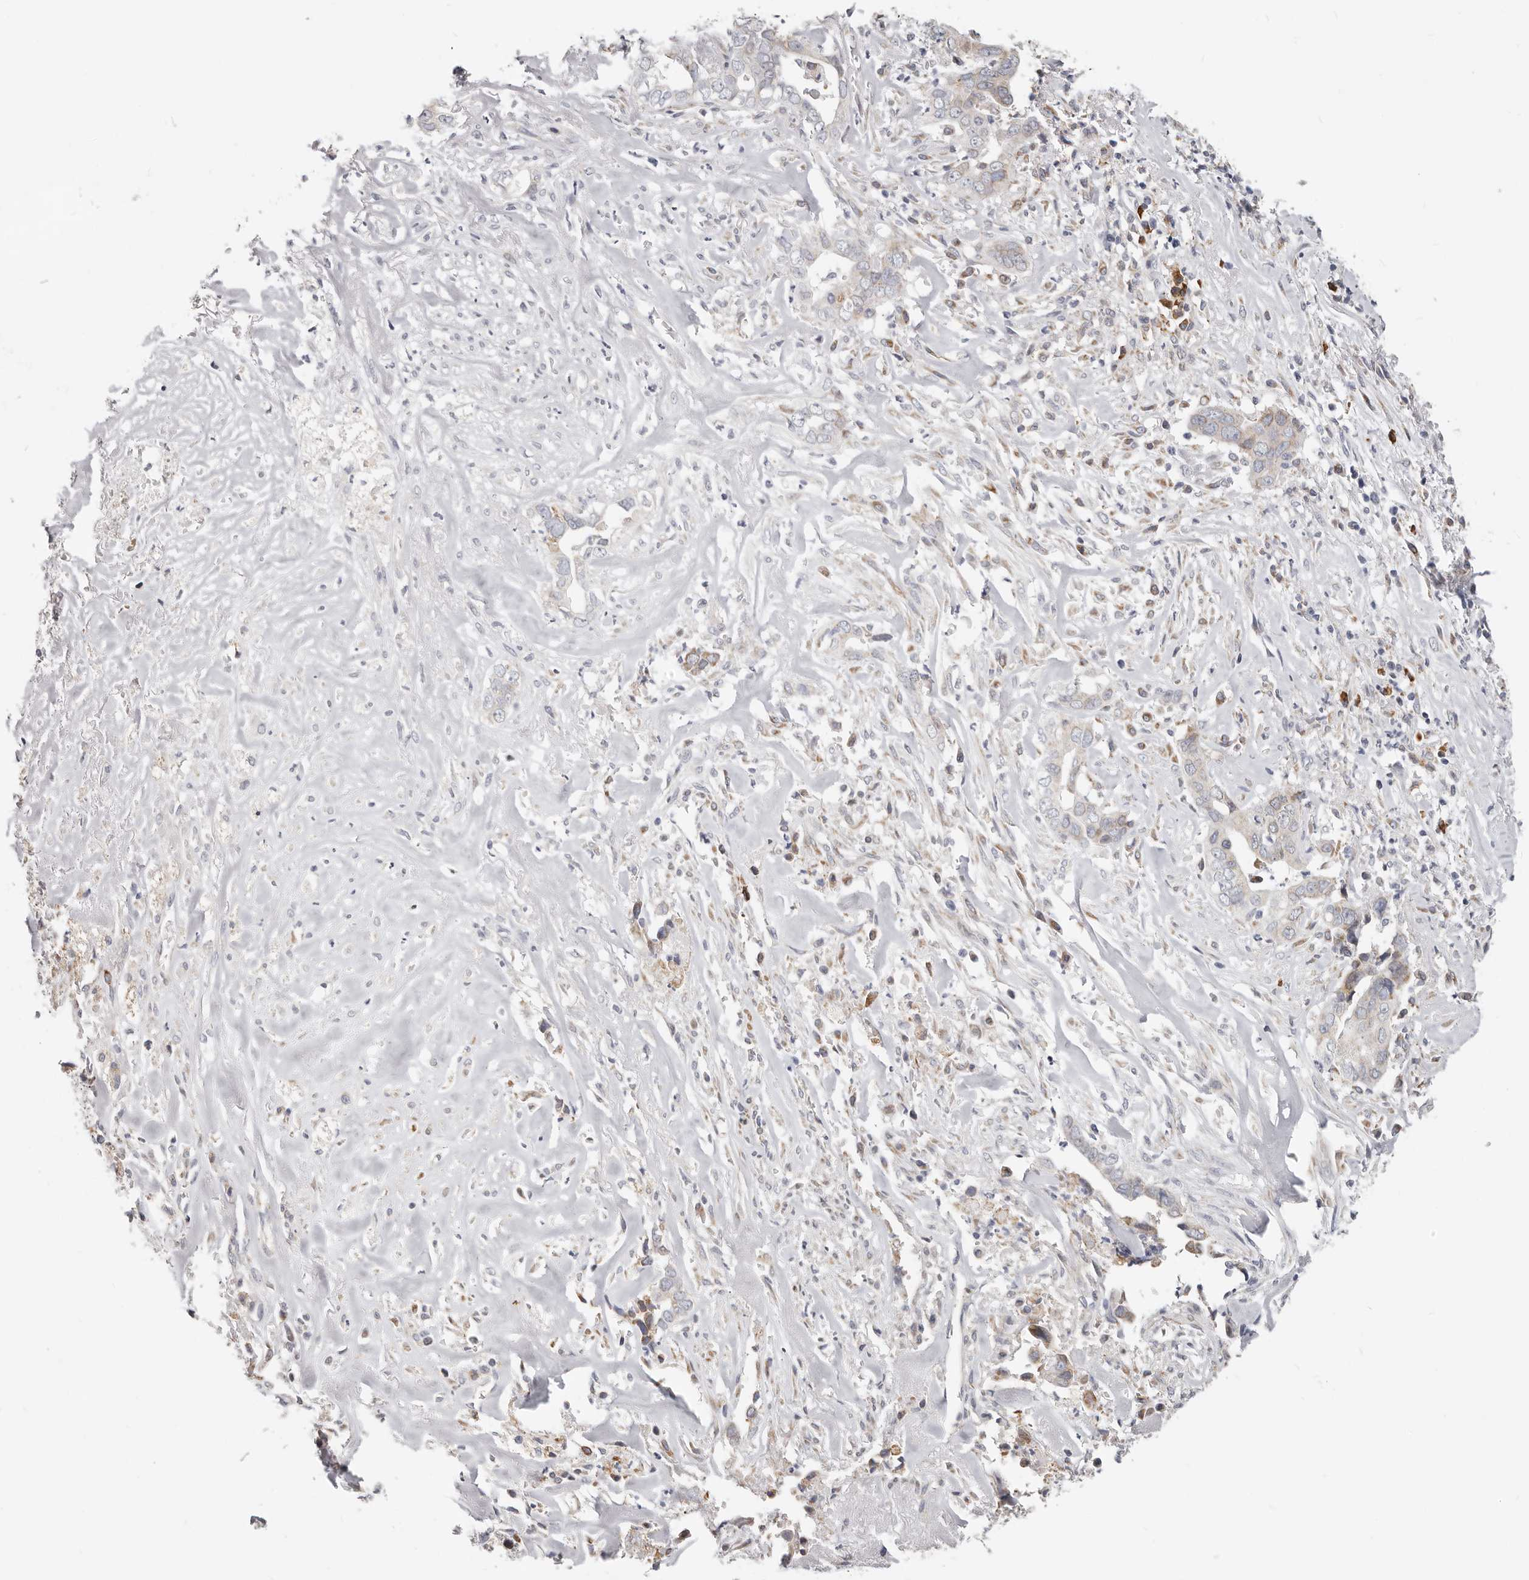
{"staining": {"intensity": "weak", "quantity": "<25%", "location": "cytoplasmic/membranous"}, "tissue": "liver cancer", "cell_type": "Tumor cells", "image_type": "cancer", "snomed": [{"axis": "morphology", "description": "Cholangiocarcinoma"}, {"axis": "topography", "description": "Liver"}], "caption": "Immunohistochemical staining of liver cancer (cholangiocarcinoma) demonstrates no significant expression in tumor cells. (Stains: DAB immunohistochemistry with hematoxylin counter stain, Microscopy: brightfield microscopy at high magnification).", "gene": "IL32", "patient": {"sex": "female", "age": 79}}